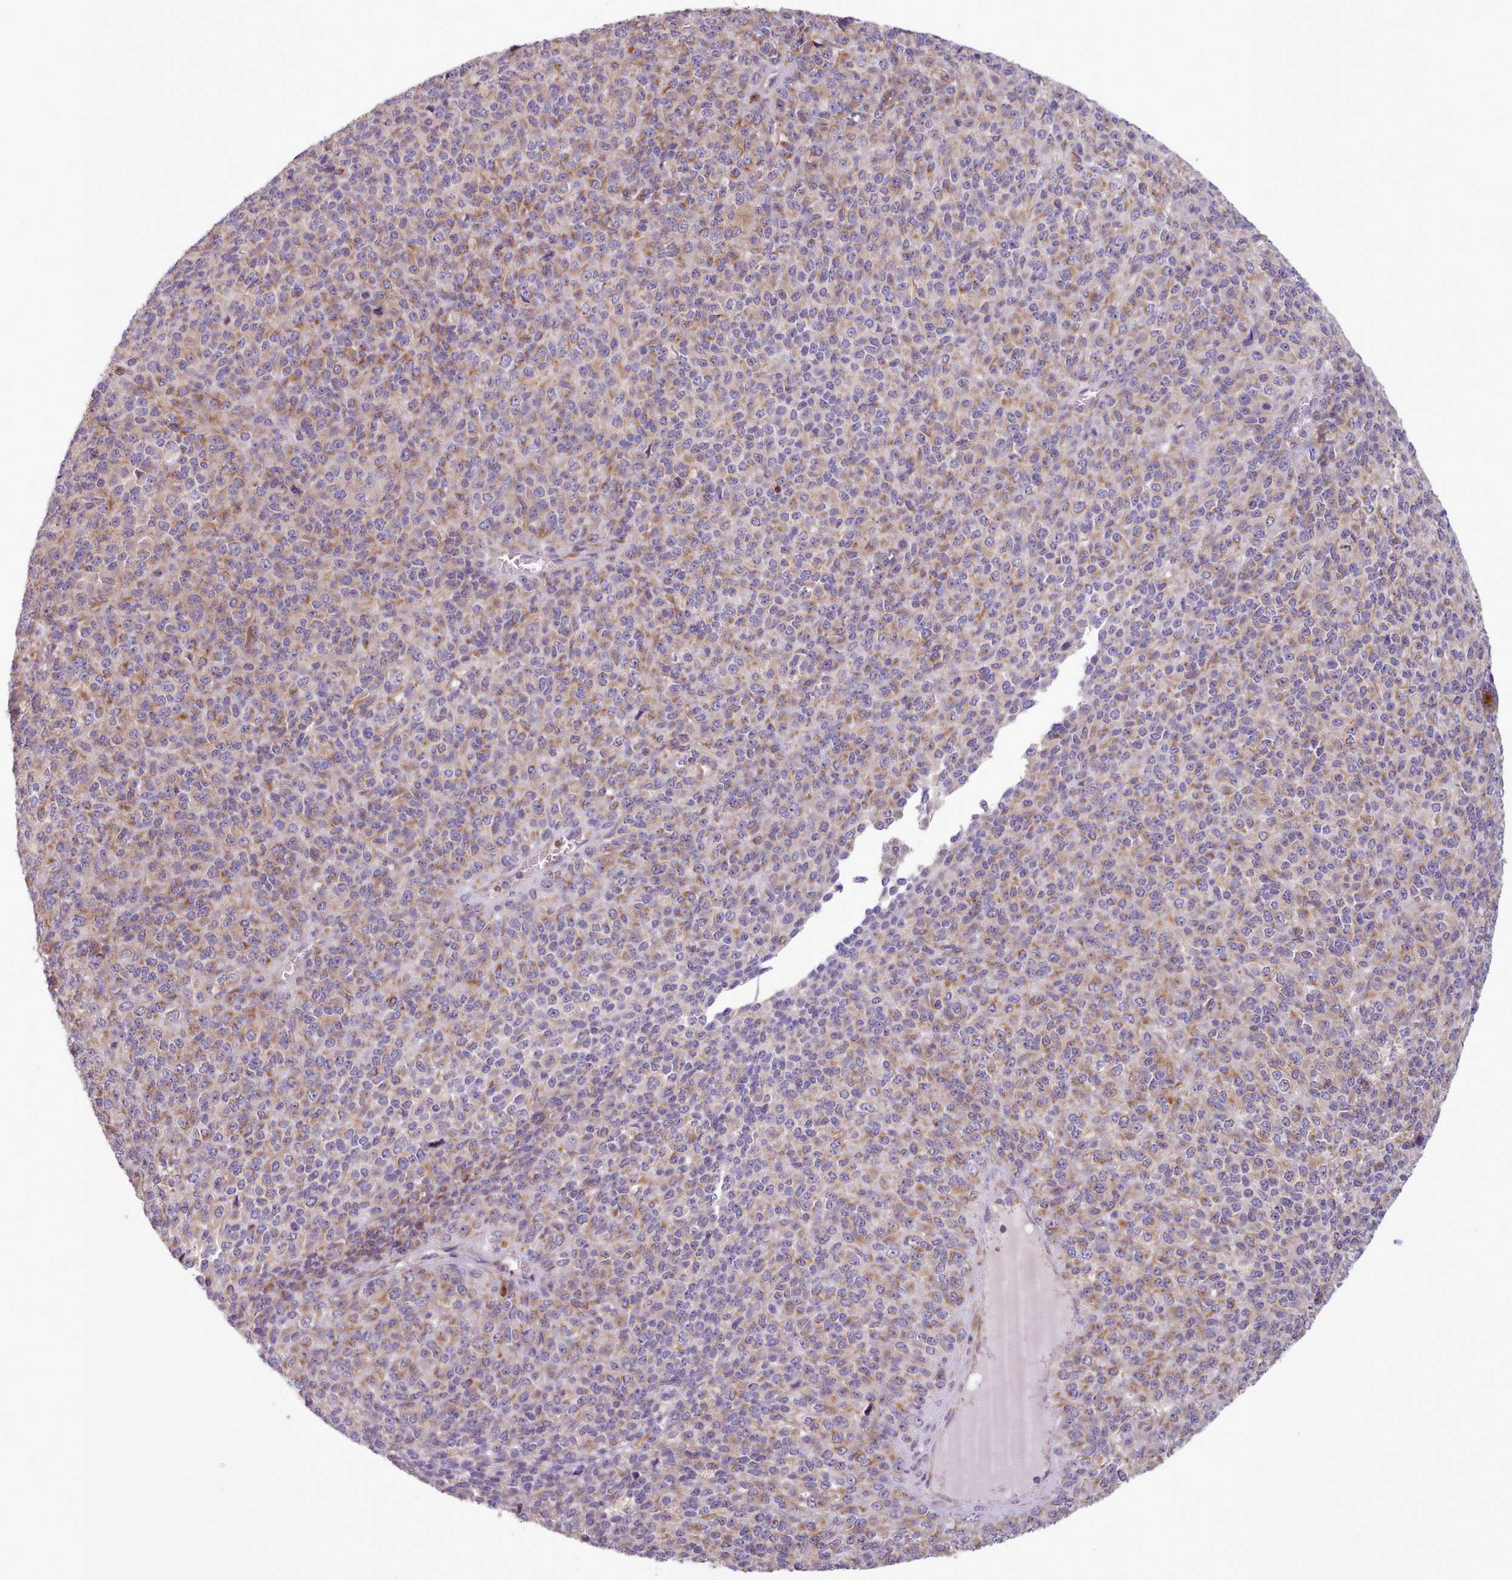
{"staining": {"intensity": "moderate", "quantity": "25%-75%", "location": "cytoplasmic/membranous"}, "tissue": "melanoma", "cell_type": "Tumor cells", "image_type": "cancer", "snomed": [{"axis": "morphology", "description": "Malignant melanoma, Metastatic site"}, {"axis": "topography", "description": "Brain"}], "caption": "Immunohistochemical staining of melanoma reveals medium levels of moderate cytoplasmic/membranous expression in approximately 25%-75% of tumor cells.", "gene": "CRYBG1", "patient": {"sex": "female", "age": 56}}